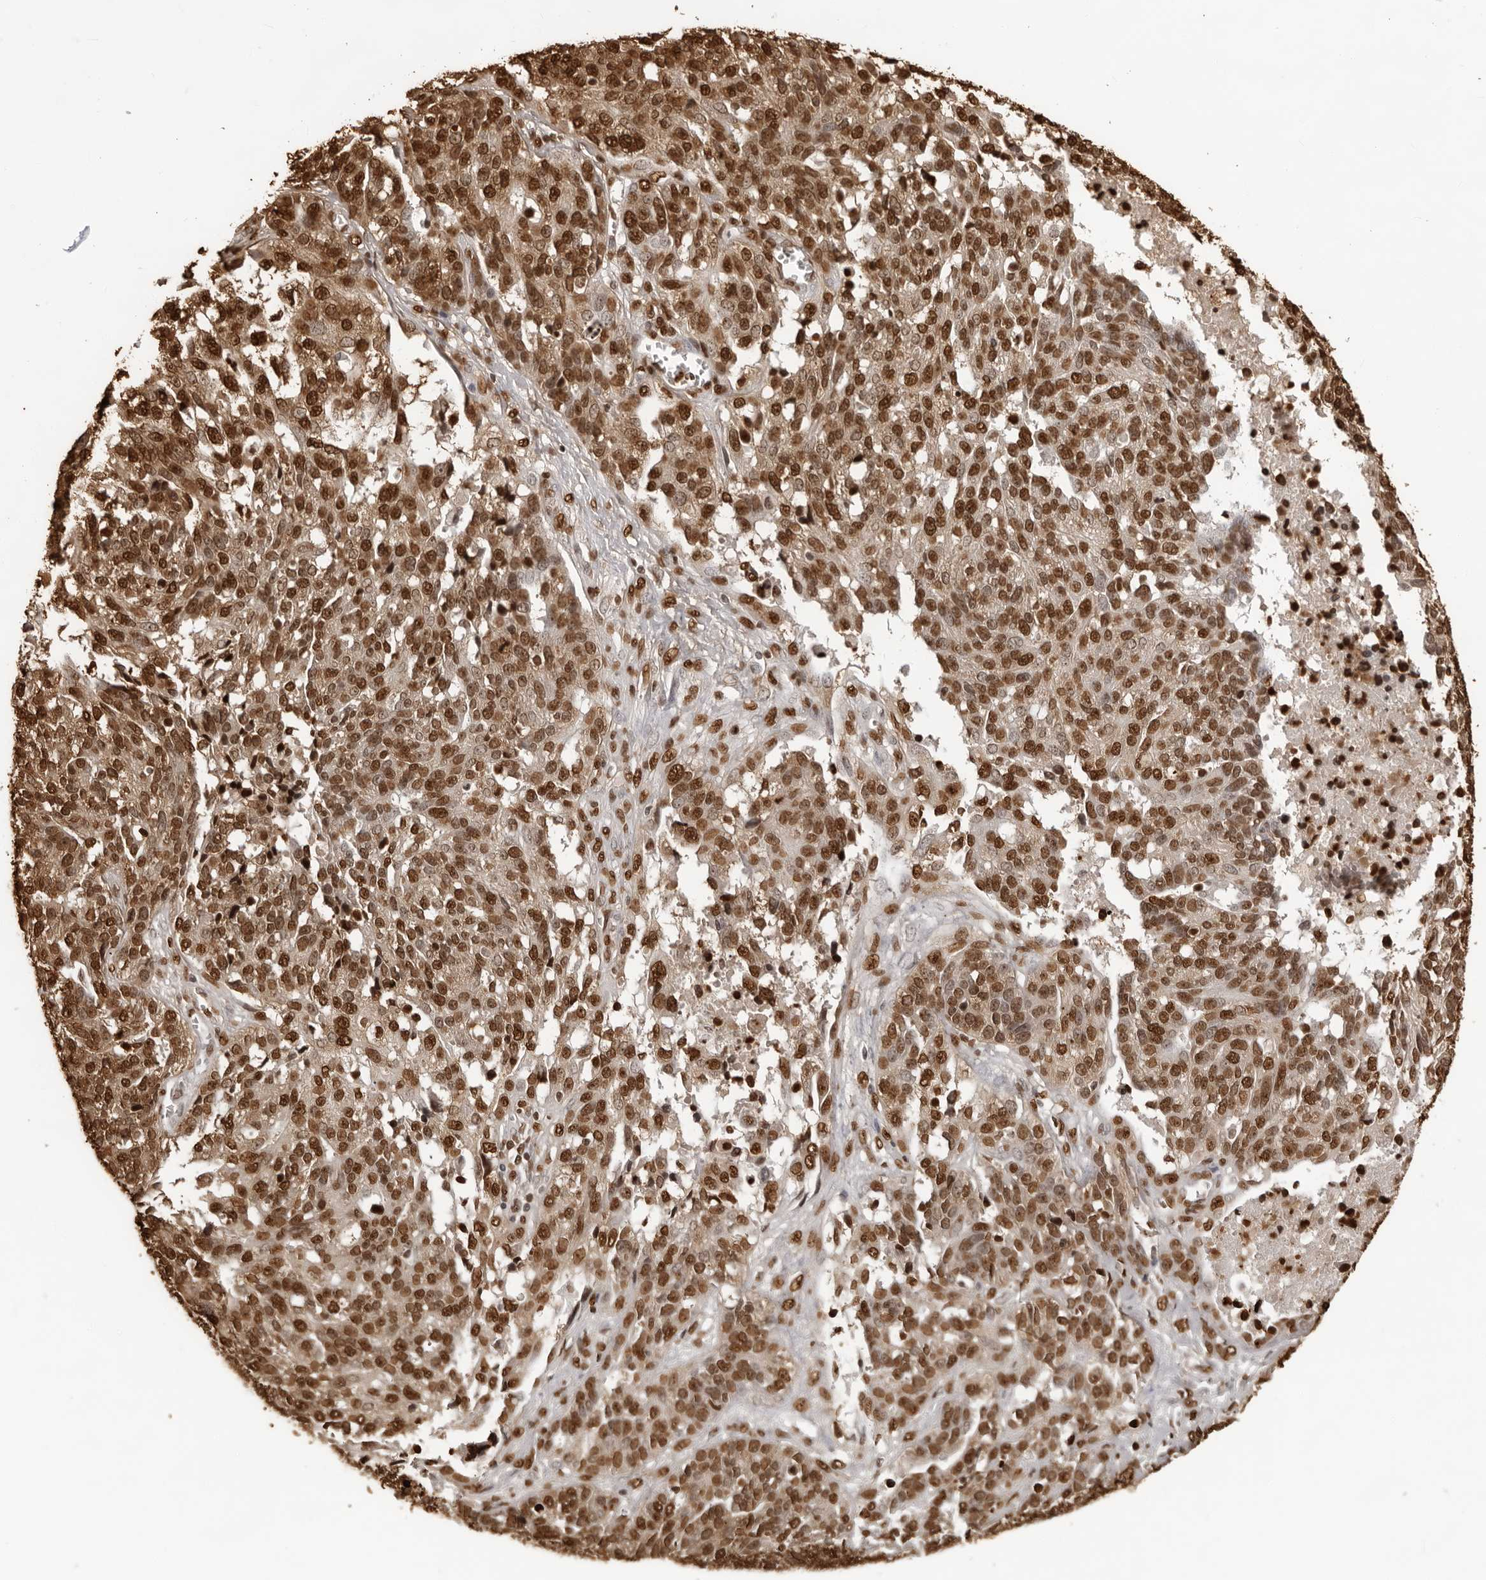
{"staining": {"intensity": "strong", "quantity": ">75%", "location": "nuclear"}, "tissue": "ovarian cancer", "cell_type": "Tumor cells", "image_type": "cancer", "snomed": [{"axis": "morphology", "description": "Cystadenocarcinoma, serous, NOS"}, {"axis": "topography", "description": "Ovary"}], "caption": "This histopathology image displays IHC staining of human serous cystadenocarcinoma (ovarian), with high strong nuclear positivity in about >75% of tumor cells.", "gene": "ZFP91", "patient": {"sex": "female", "age": 44}}